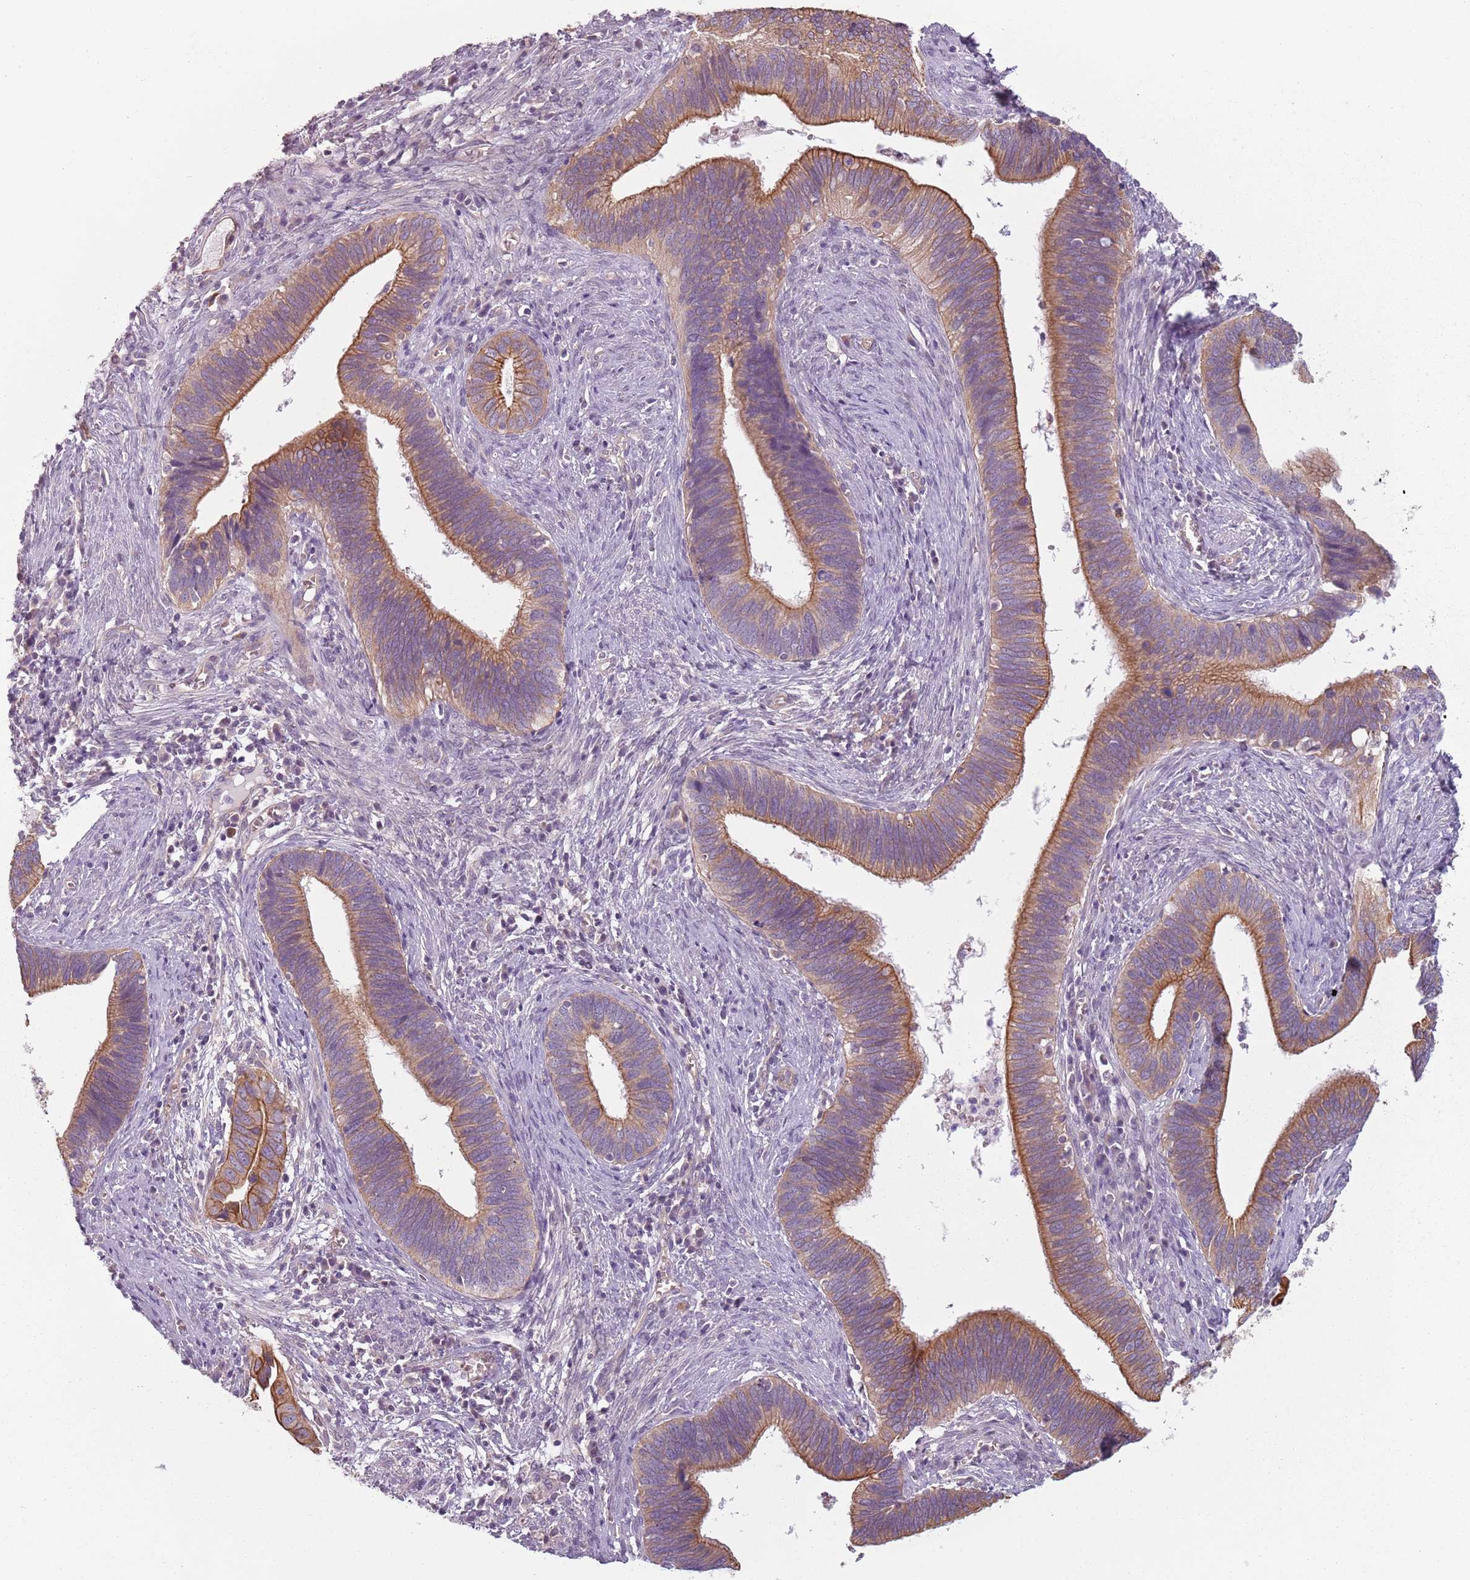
{"staining": {"intensity": "moderate", "quantity": "25%-75%", "location": "cytoplasmic/membranous"}, "tissue": "cervical cancer", "cell_type": "Tumor cells", "image_type": "cancer", "snomed": [{"axis": "morphology", "description": "Adenocarcinoma, NOS"}, {"axis": "topography", "description": "Cervix"}], "caption": "Immunohistochemistry (DAB) staining of cervical cancer (adenocarcinoma) reveals moderate cytoplasmic/membranous protein expression in approximately 25%-75% of tumor cells.", "gene": "TLCD2", "patient": {"sex": "female", "age": 42}}